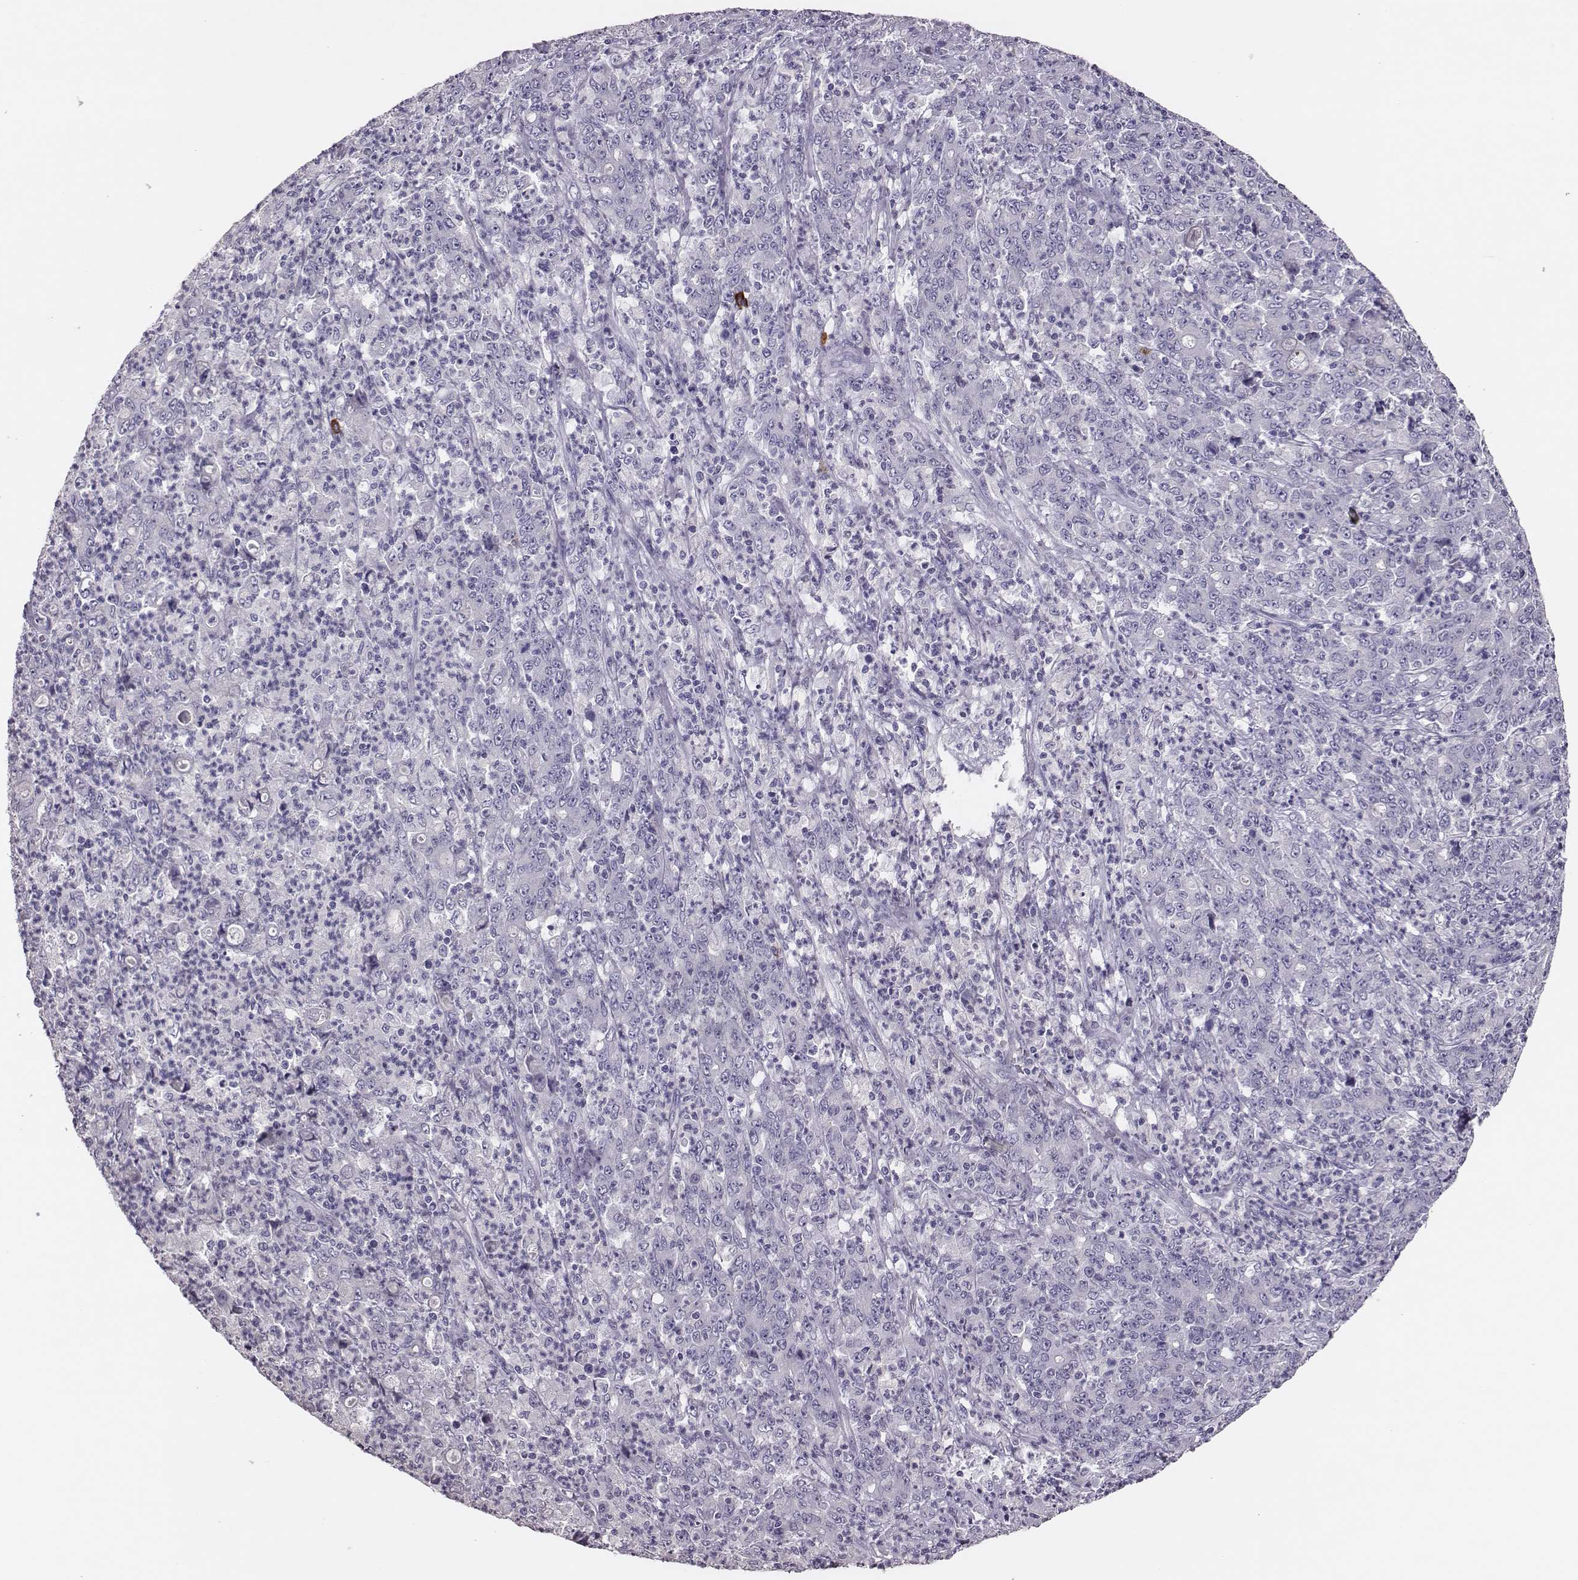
{"staining": {"intensity": "negative", "quantity": "none", "location": "none"}, "tissue": "stomach cancer", "cell_type": "Tumor cells", "image_type": "cancer", "snomed": [{"axis": "morphology", "description": "Adenocarcinoma, NOS"}, {"axis": "topography", "description": "Stomach, lower"}], "caption": "Protein analysis of stomach cancer demonstrates no significant expression in tumor cells. (Brightfield microscopy of DAB immunohistochemistry at high magnification).", "gene": "P2RY10", "patient": {"sex": "female", "age": 71}}